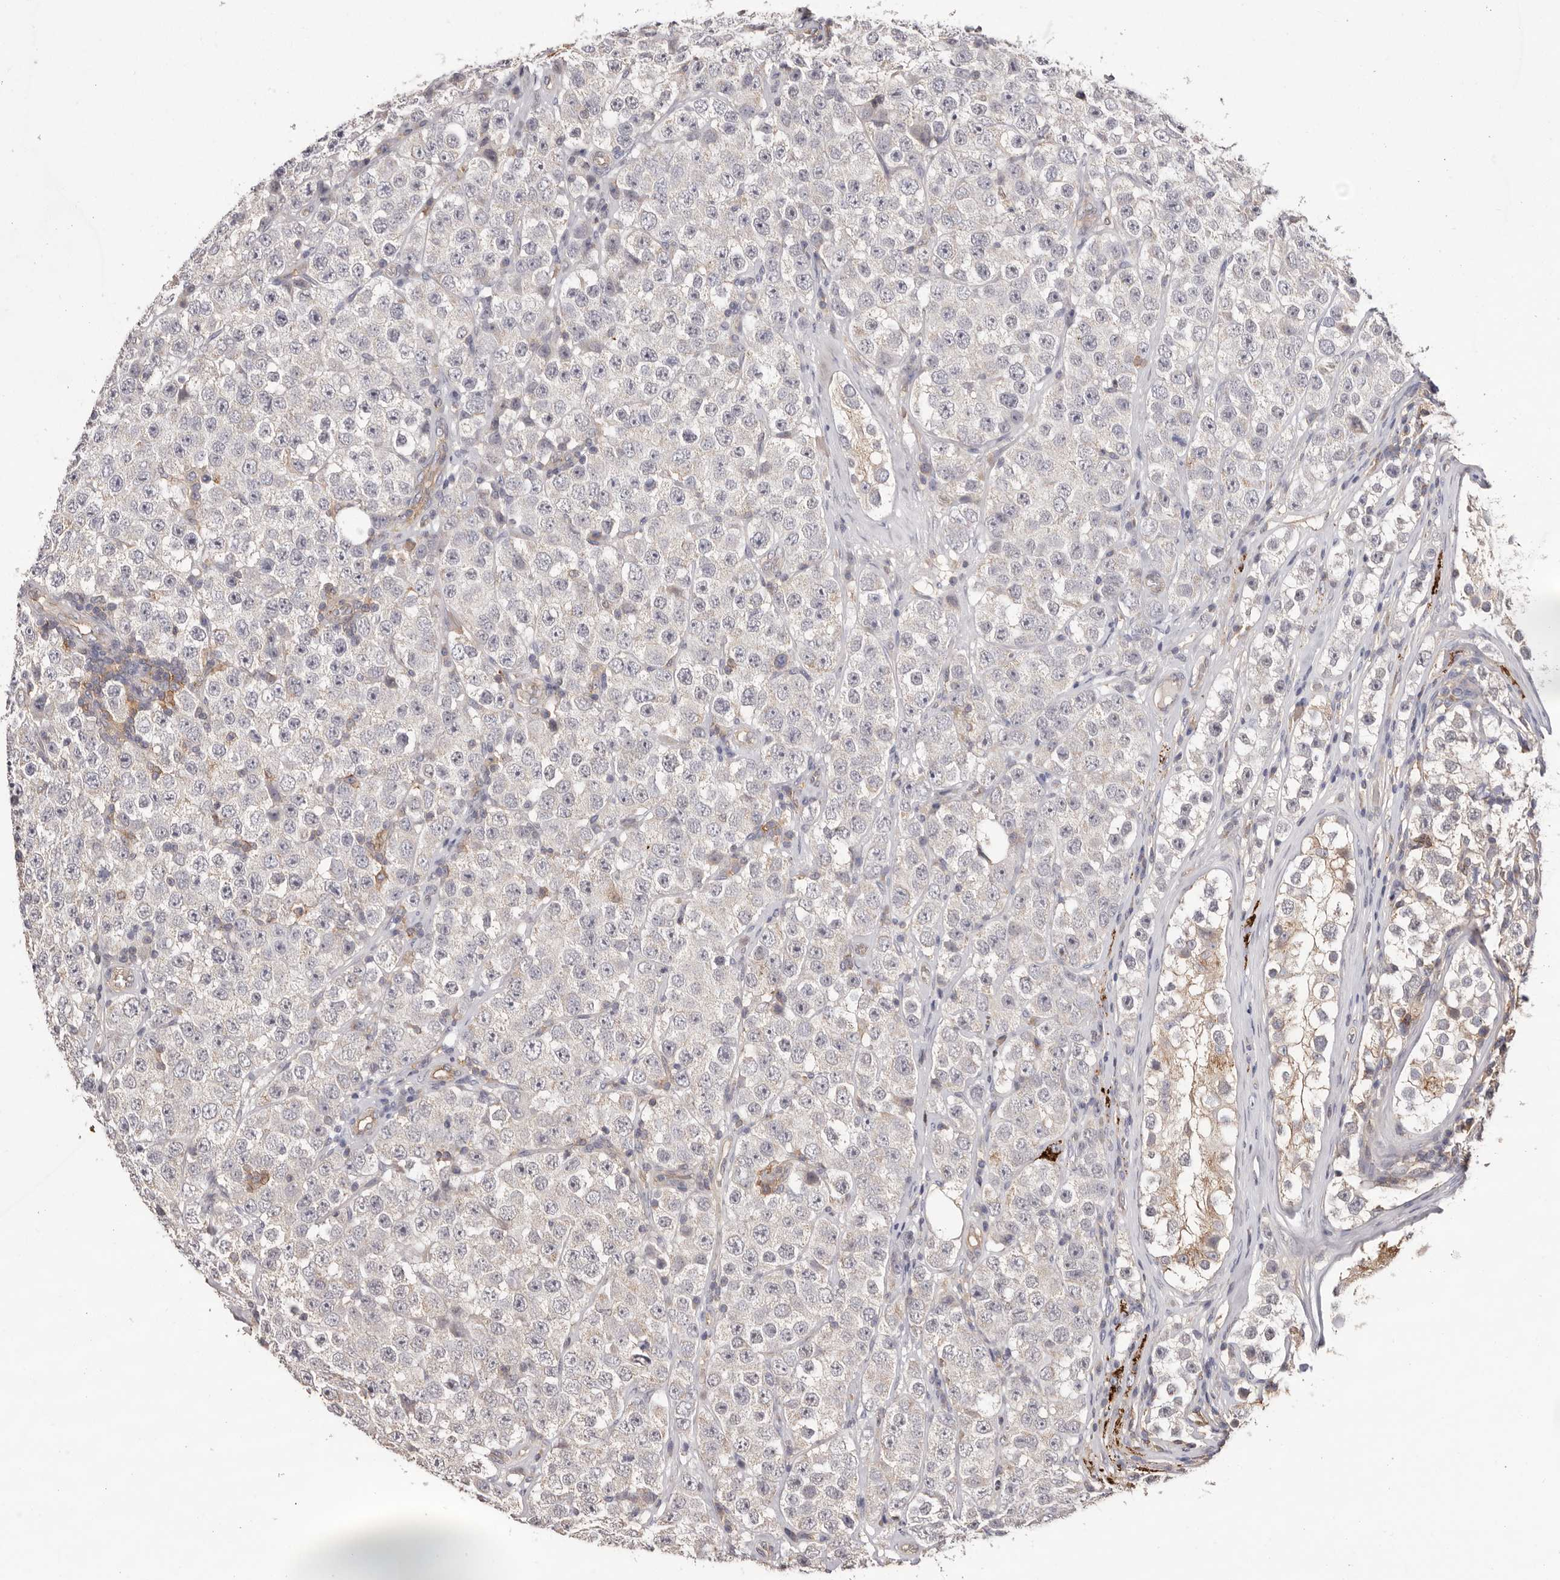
{"staining": {"intensity": "negative", "quantity": "none", "location": "none"}, "tissue": "testis cancer", "cell_type": "Tumor cells", "image_type": "cancer", "snomed": [{"axis": "morphology", "description": "Seminoma, NOS"}, {"axis": "morphology", "description": "Carcinoma, Embryonal, NOS"}, {"axis": "topography", "description": "Testis"}], "caption": "This is a histopathology image of immunohistochemistry staining of testis cancer (embryonal carcinoma), which shows no staining in tumor cells.", "gene": "MMACHC", "patient": {"sex": "male", "age": 28}}